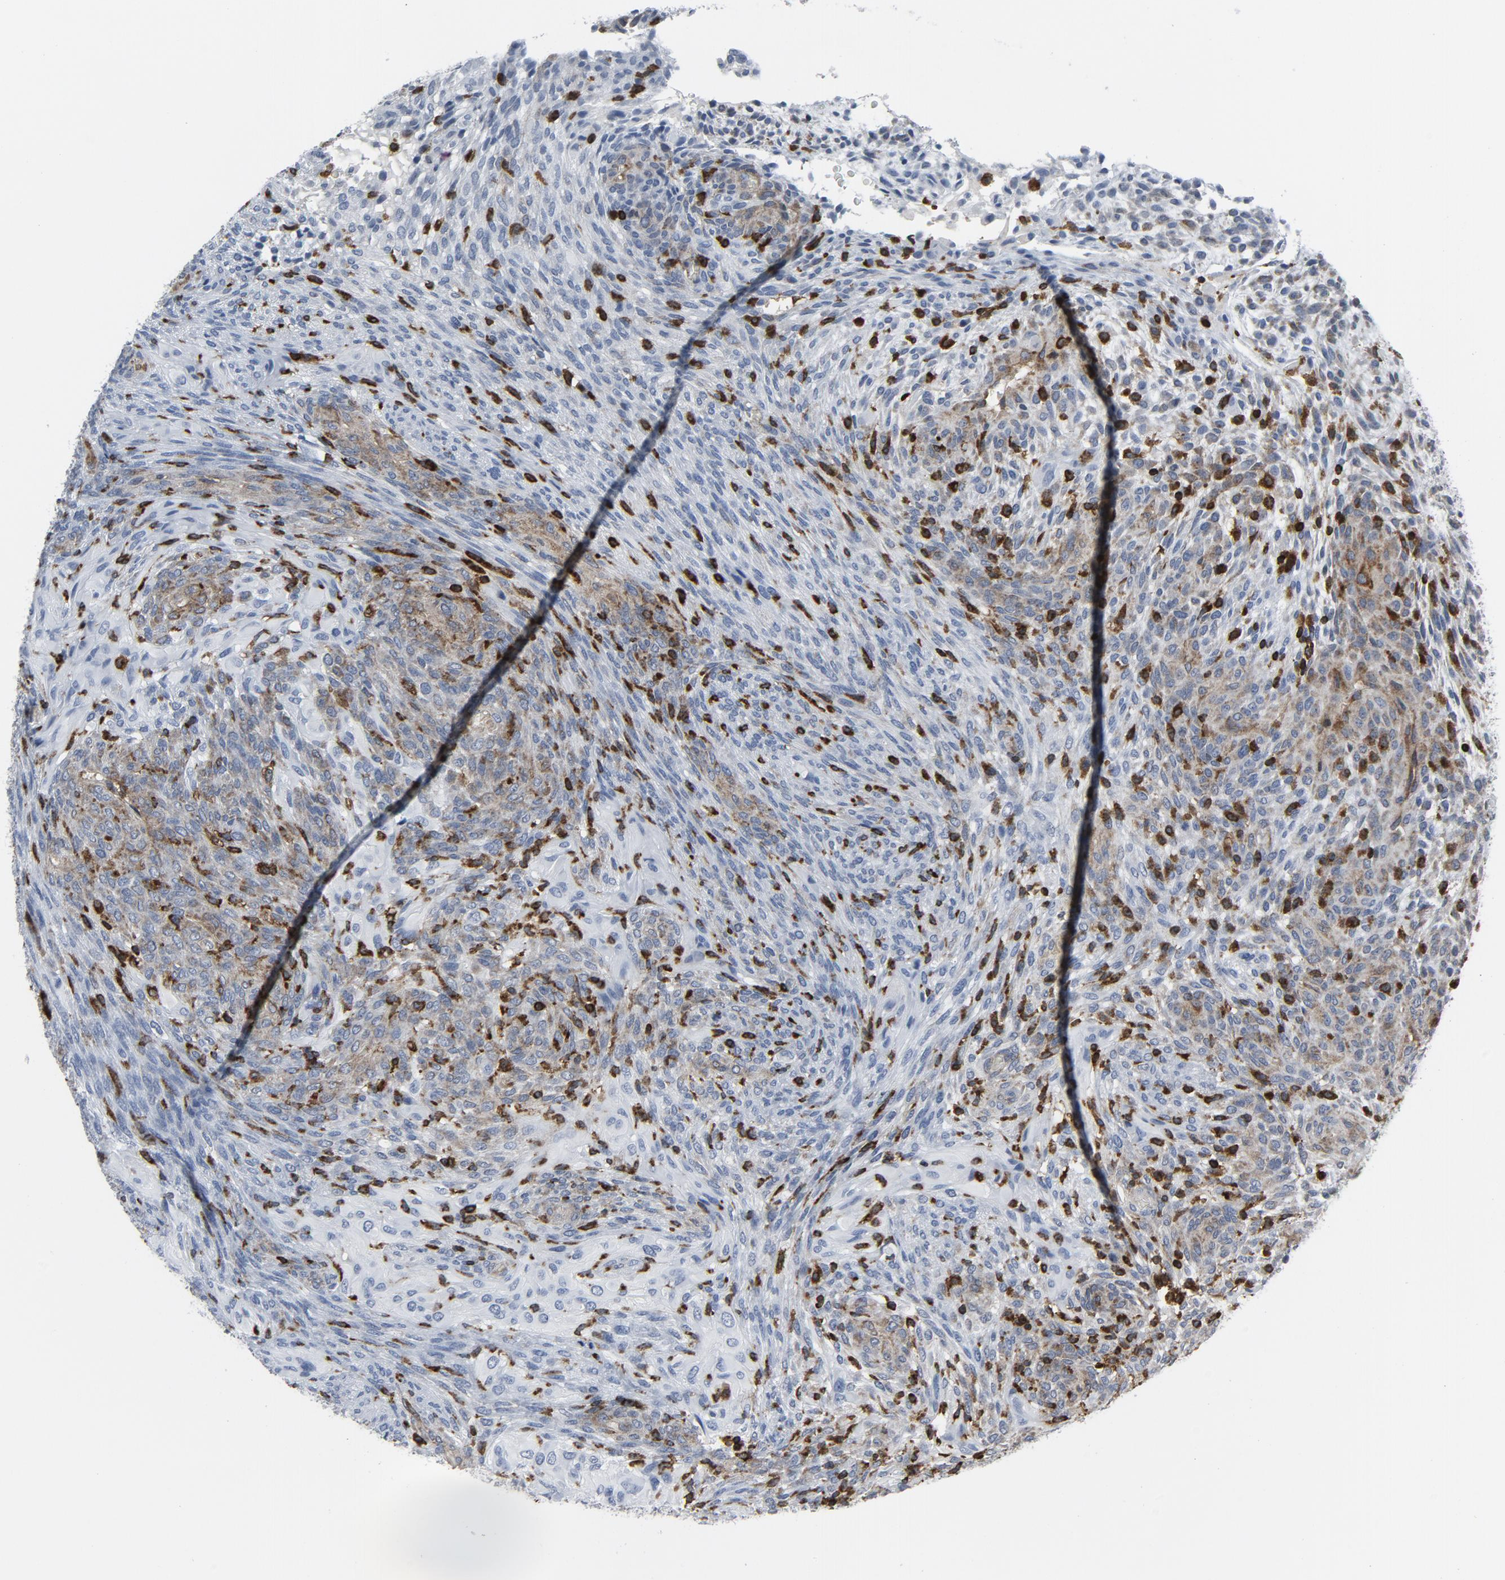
{"staining": {"intensity": "weak", "quantity": "<25%", "location": "cytoplasmic/membranous"}, "tissue": "glioma", "cell_type": "Tumor cells", "image_type": "cancer", "snomed": [{"axis": "morphology", "description": "Glioma, malignant, High grade"}, {"axis": "topography", "description": "Cerebral cortex"}], "caption": "Protein analysis of malignant glioma (high-grade) reveals no significant expression in tumor cells.", "gene": "LCP2", "patient": {"sex": "female", "age": 55}}